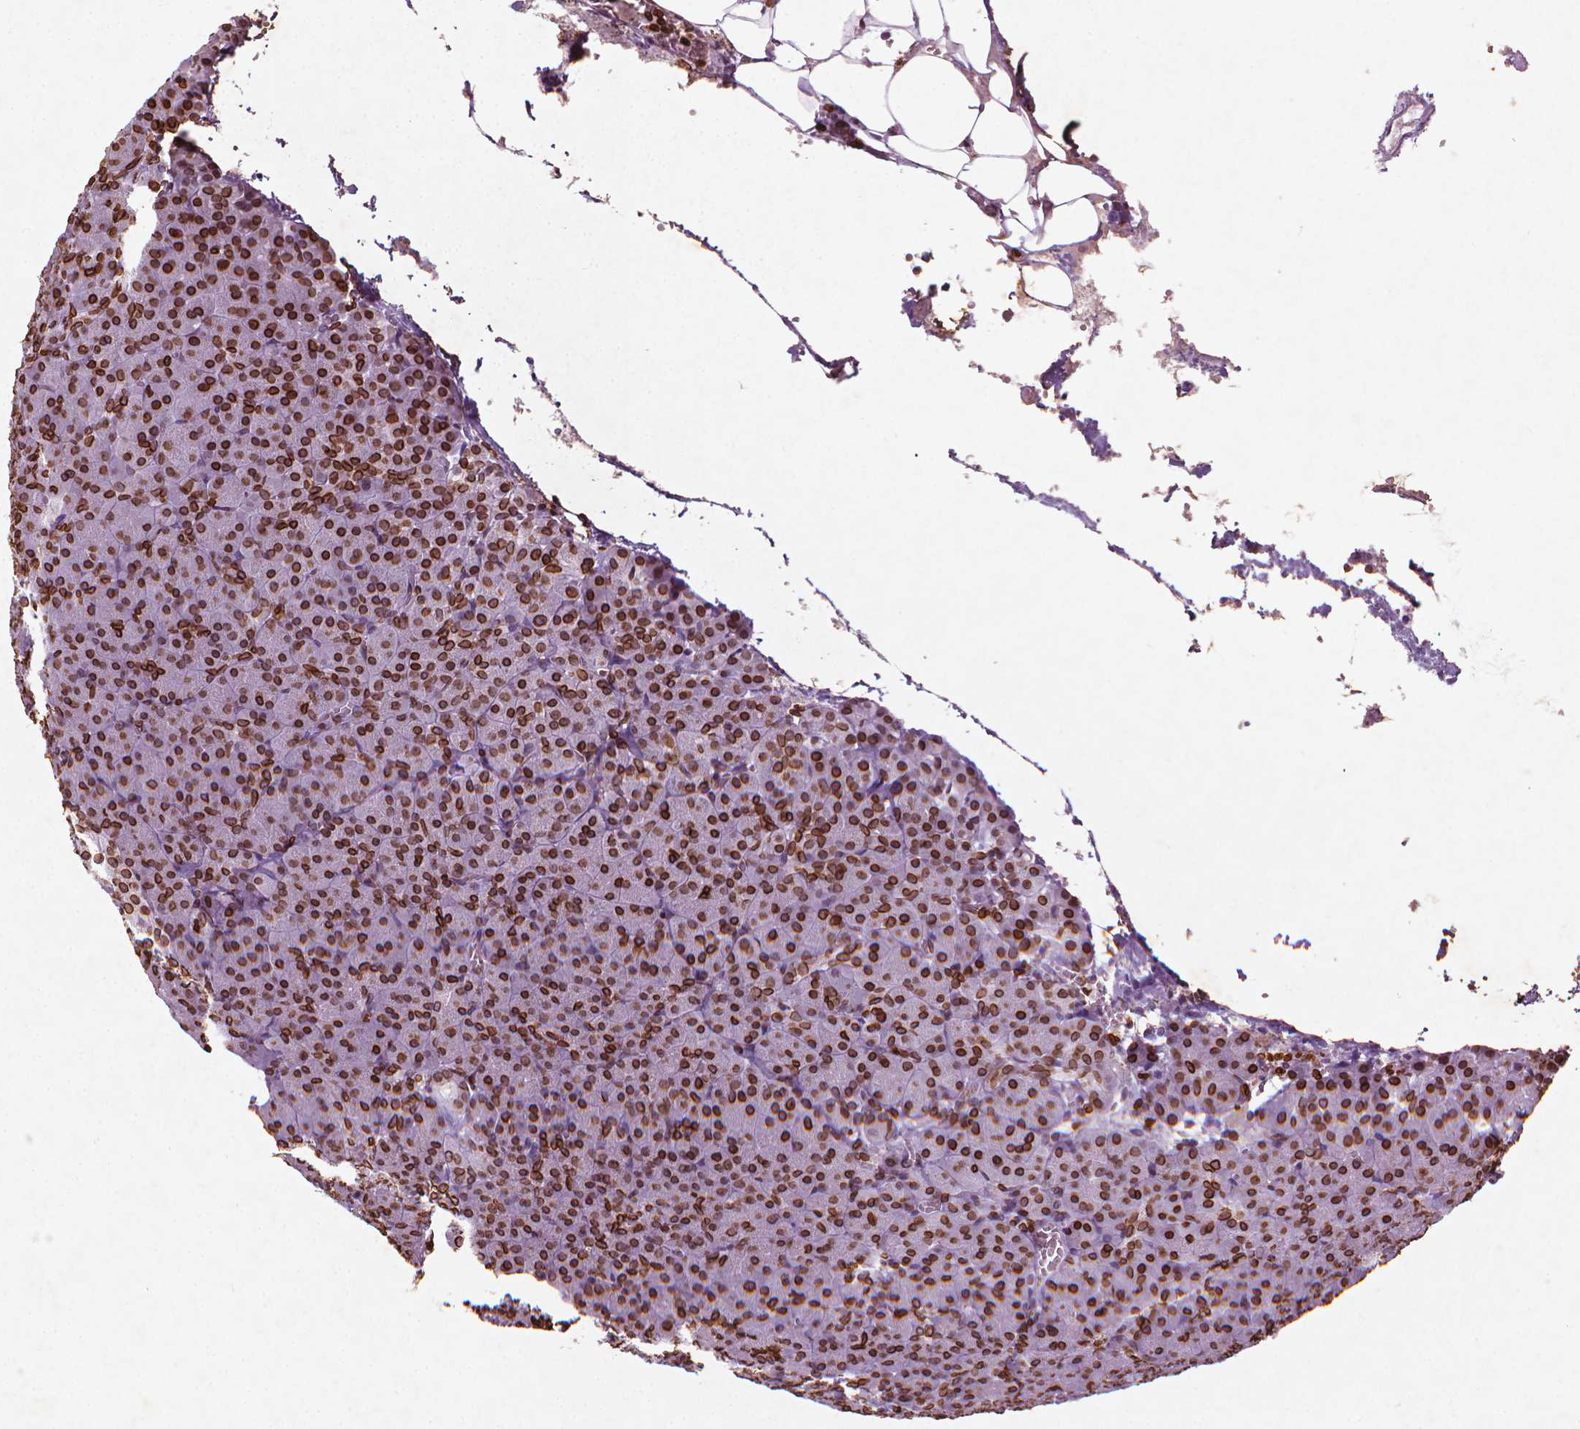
{"staining": {"intensity": "strong", "quantity": ">75%", "location": "cytoplasmic/membranous,nuclear"}, "tissue": "pancreas", "cell_type": "Exocrine glandular cells", "image_type": "normal", "snomed": [{"axis": "morphology", "description": "Normal tissue, NOS"}, {"axis": "topography", "description": "Pancreas"}], "caption": "Strong cytoplasmic/membranous,nuclear protein staining is present in about >75% of exocrine glandular cells in pancreas.", "gene": "LMNB1", "patient": {"sex": "female", "age": 74}}